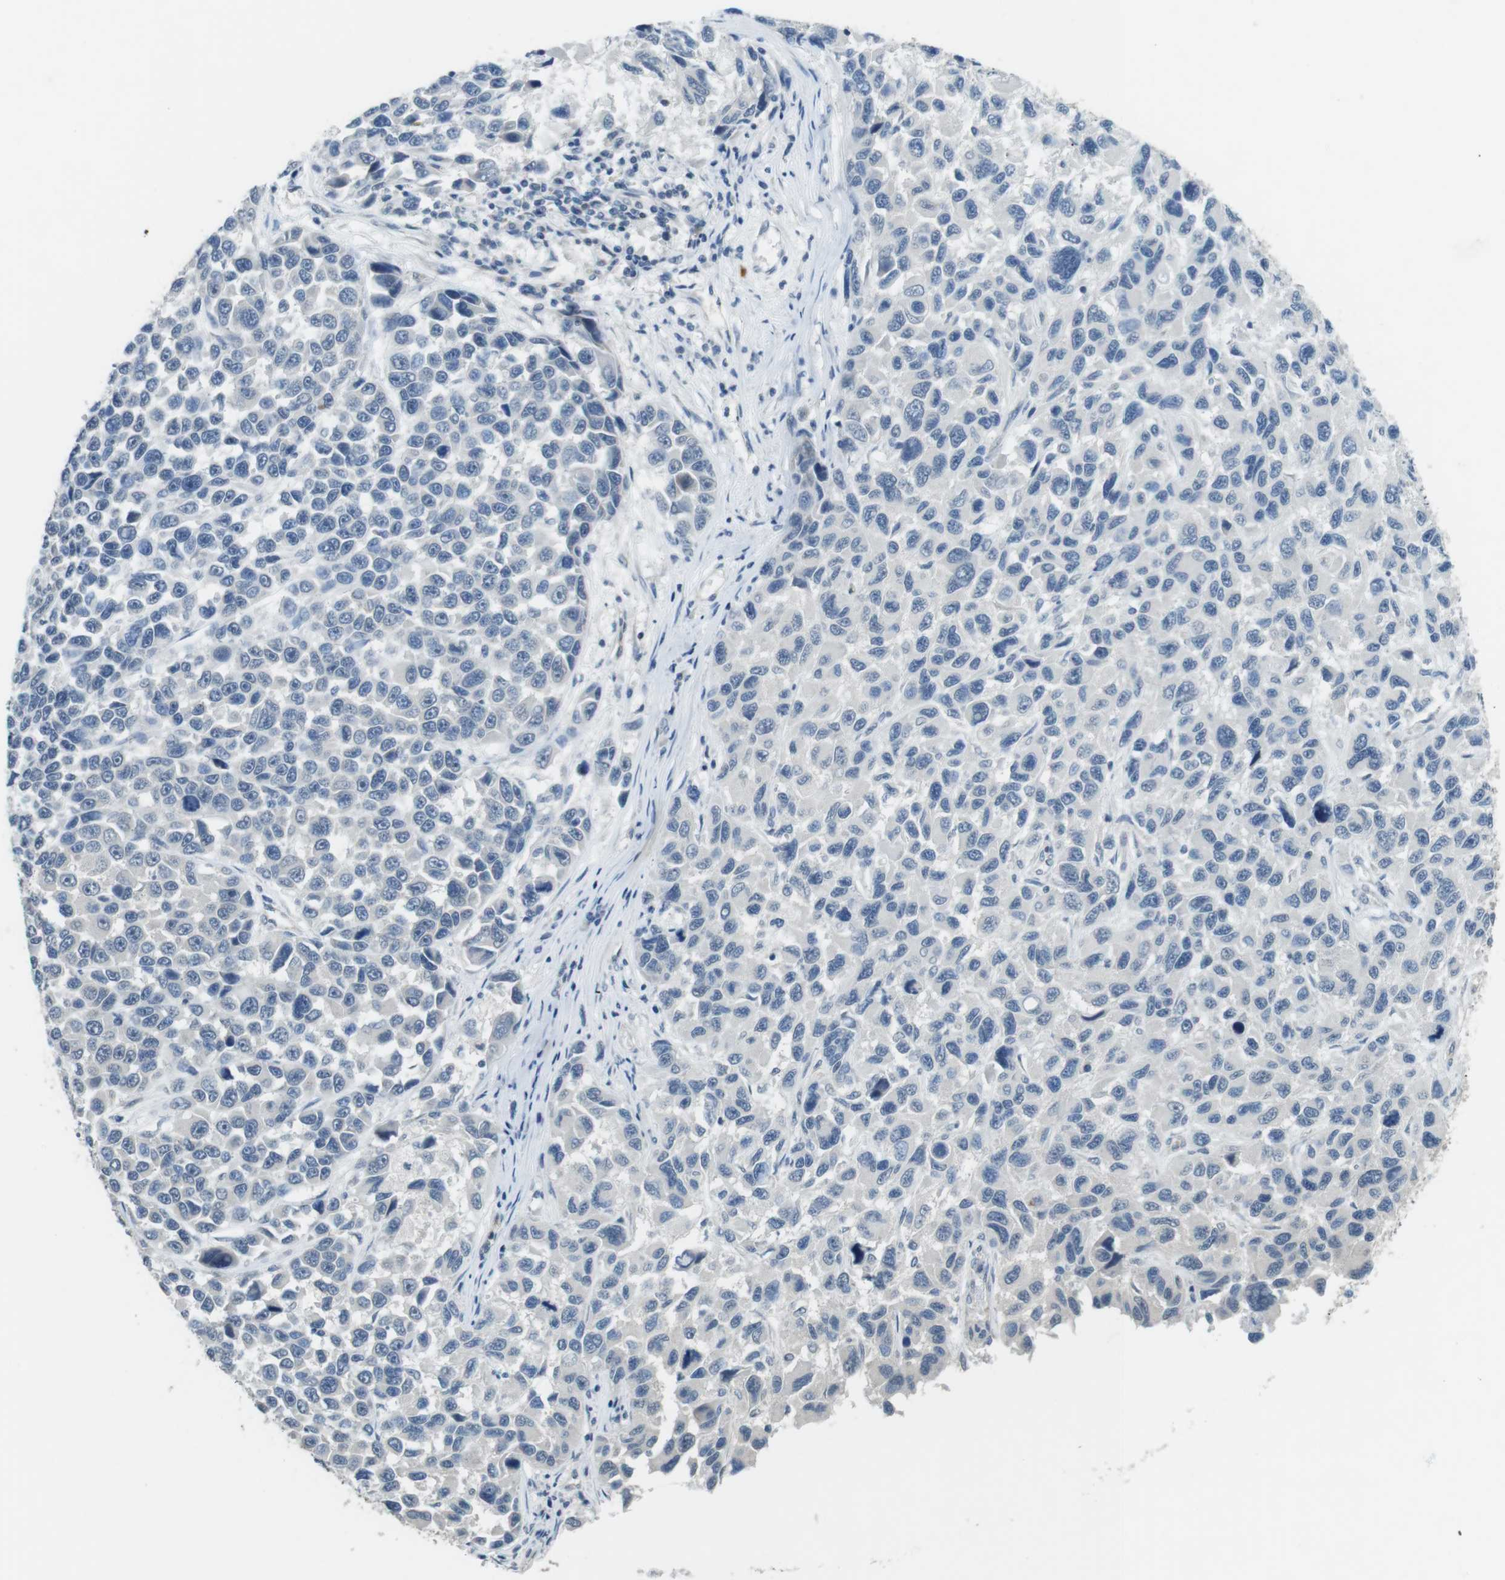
{"staining": {"intensity": "negative", "quantity": "none", "location": "none"}, "tissue": "melanoma", "cell_type": "Tumor cells", "image_type": "cancer", "snomed": [{"axis": "morphology", "description": "Malignant melanoma, NOS"}, {"axis": "topography", "description": "Skin"}], "caption": "Histopathology image shows no protein expression in tumor cells of malignant melanoma tissue.", "gene": "GZMM", "patient": {"sex": "male", "age": 53}}